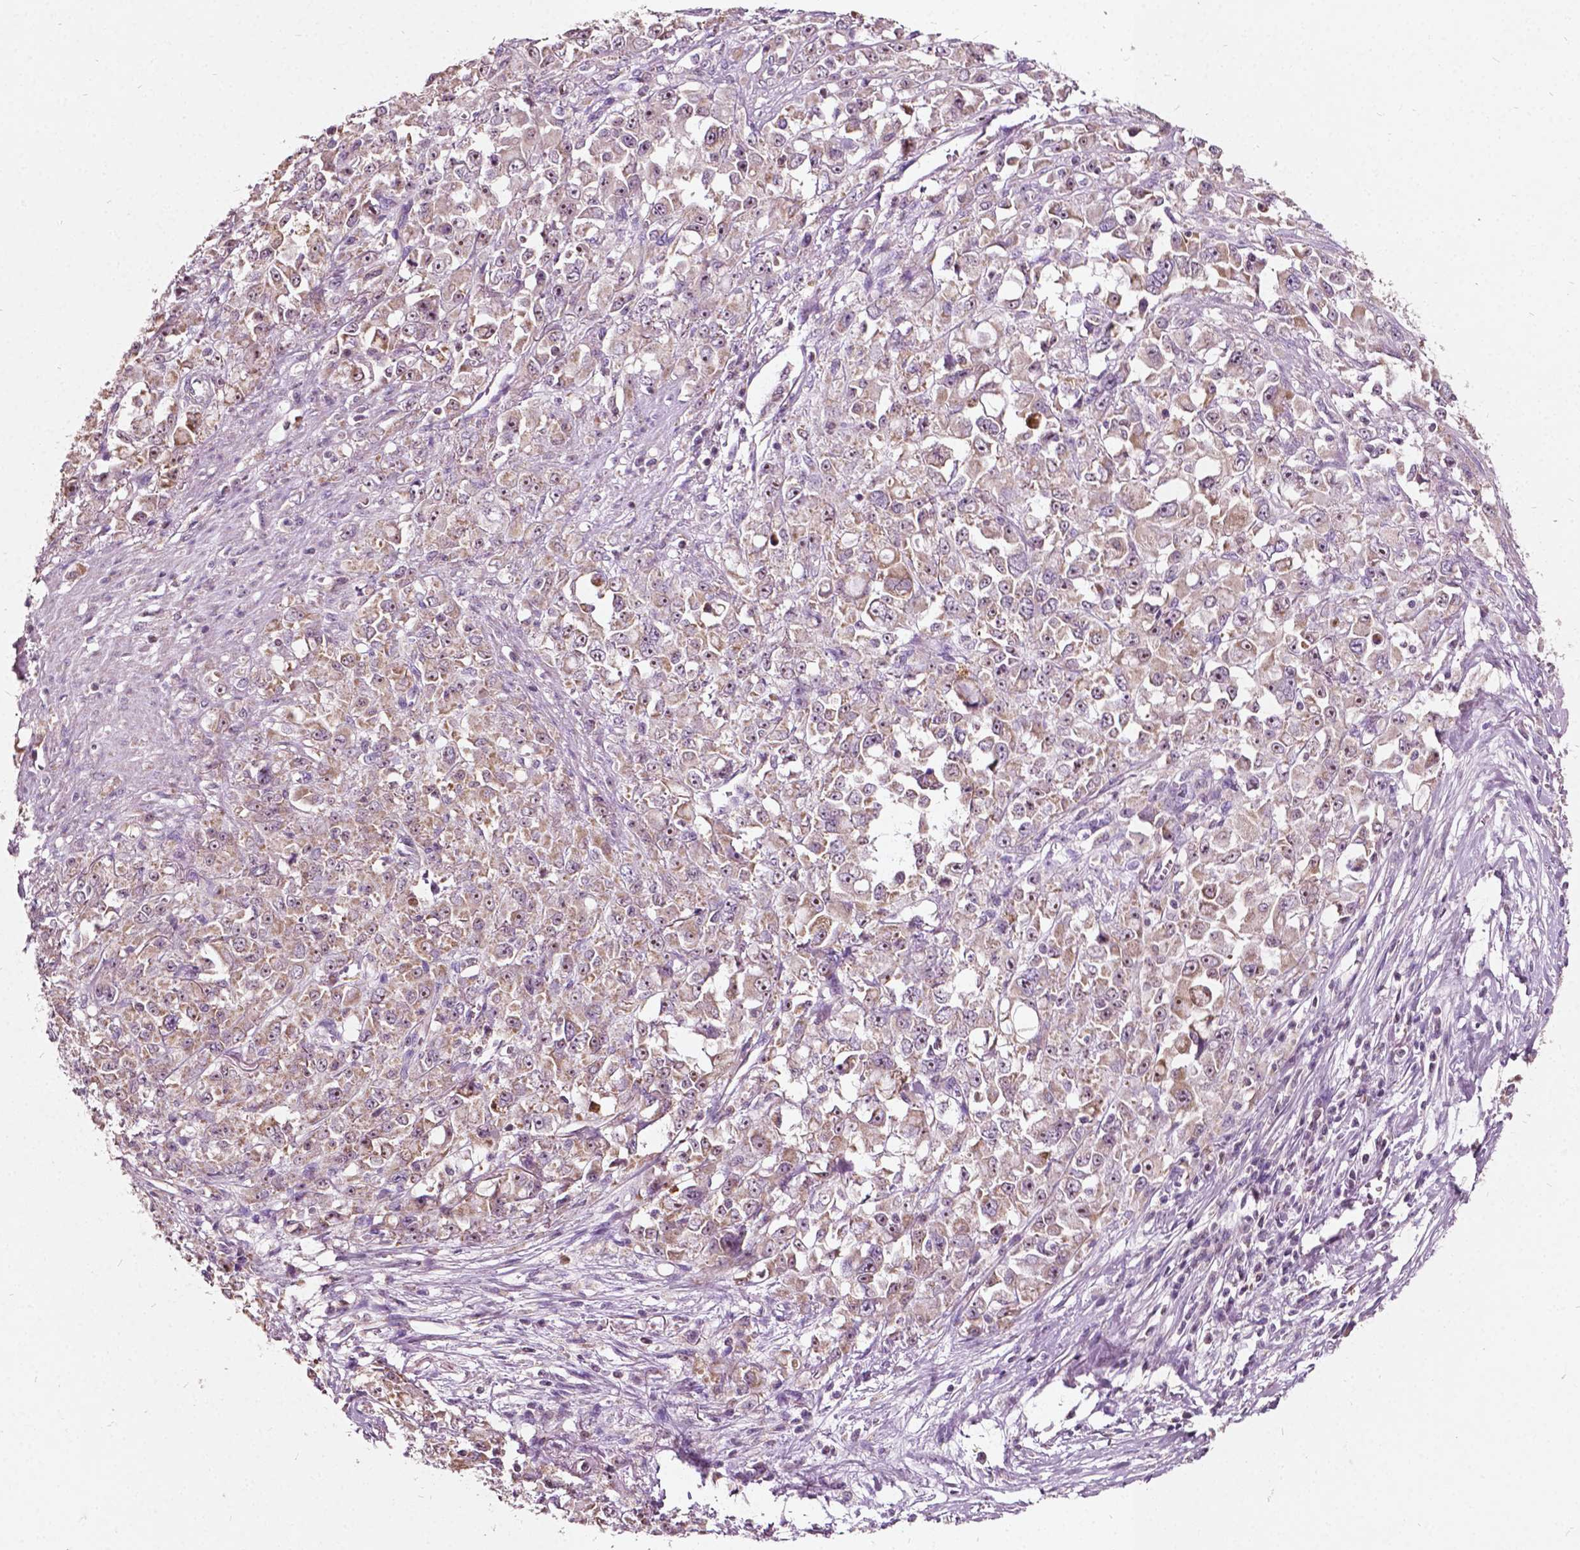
{"staining": {"intensity": "weak", "quantity": ">75%", "location": "cytoplasmic/membranous,nuclear"}, "tissue": "stomach cancer", "cell_type": "Tumor cells", "image_type": "cancer", "snomed": [{"axis": "morphology", "description": "Adenocarcinoma, NOS"}, {"axis": "topography", "description": "Stomach"}], "caption": "Immunohistochemistry photomicrograph of neoplastic tissue: adenocarcinoma (stomach) stained using immunohistochemistry (IHC) reveals low levels of weak protein expression localized specifically in the cytoplasmic/membranous and nuclear of tumor cells, appearing as a cytoplasmic/membranous and nuclear brown color.", "gene": "ODF3L2", "patient": {"sex": "female", "age": 76}}